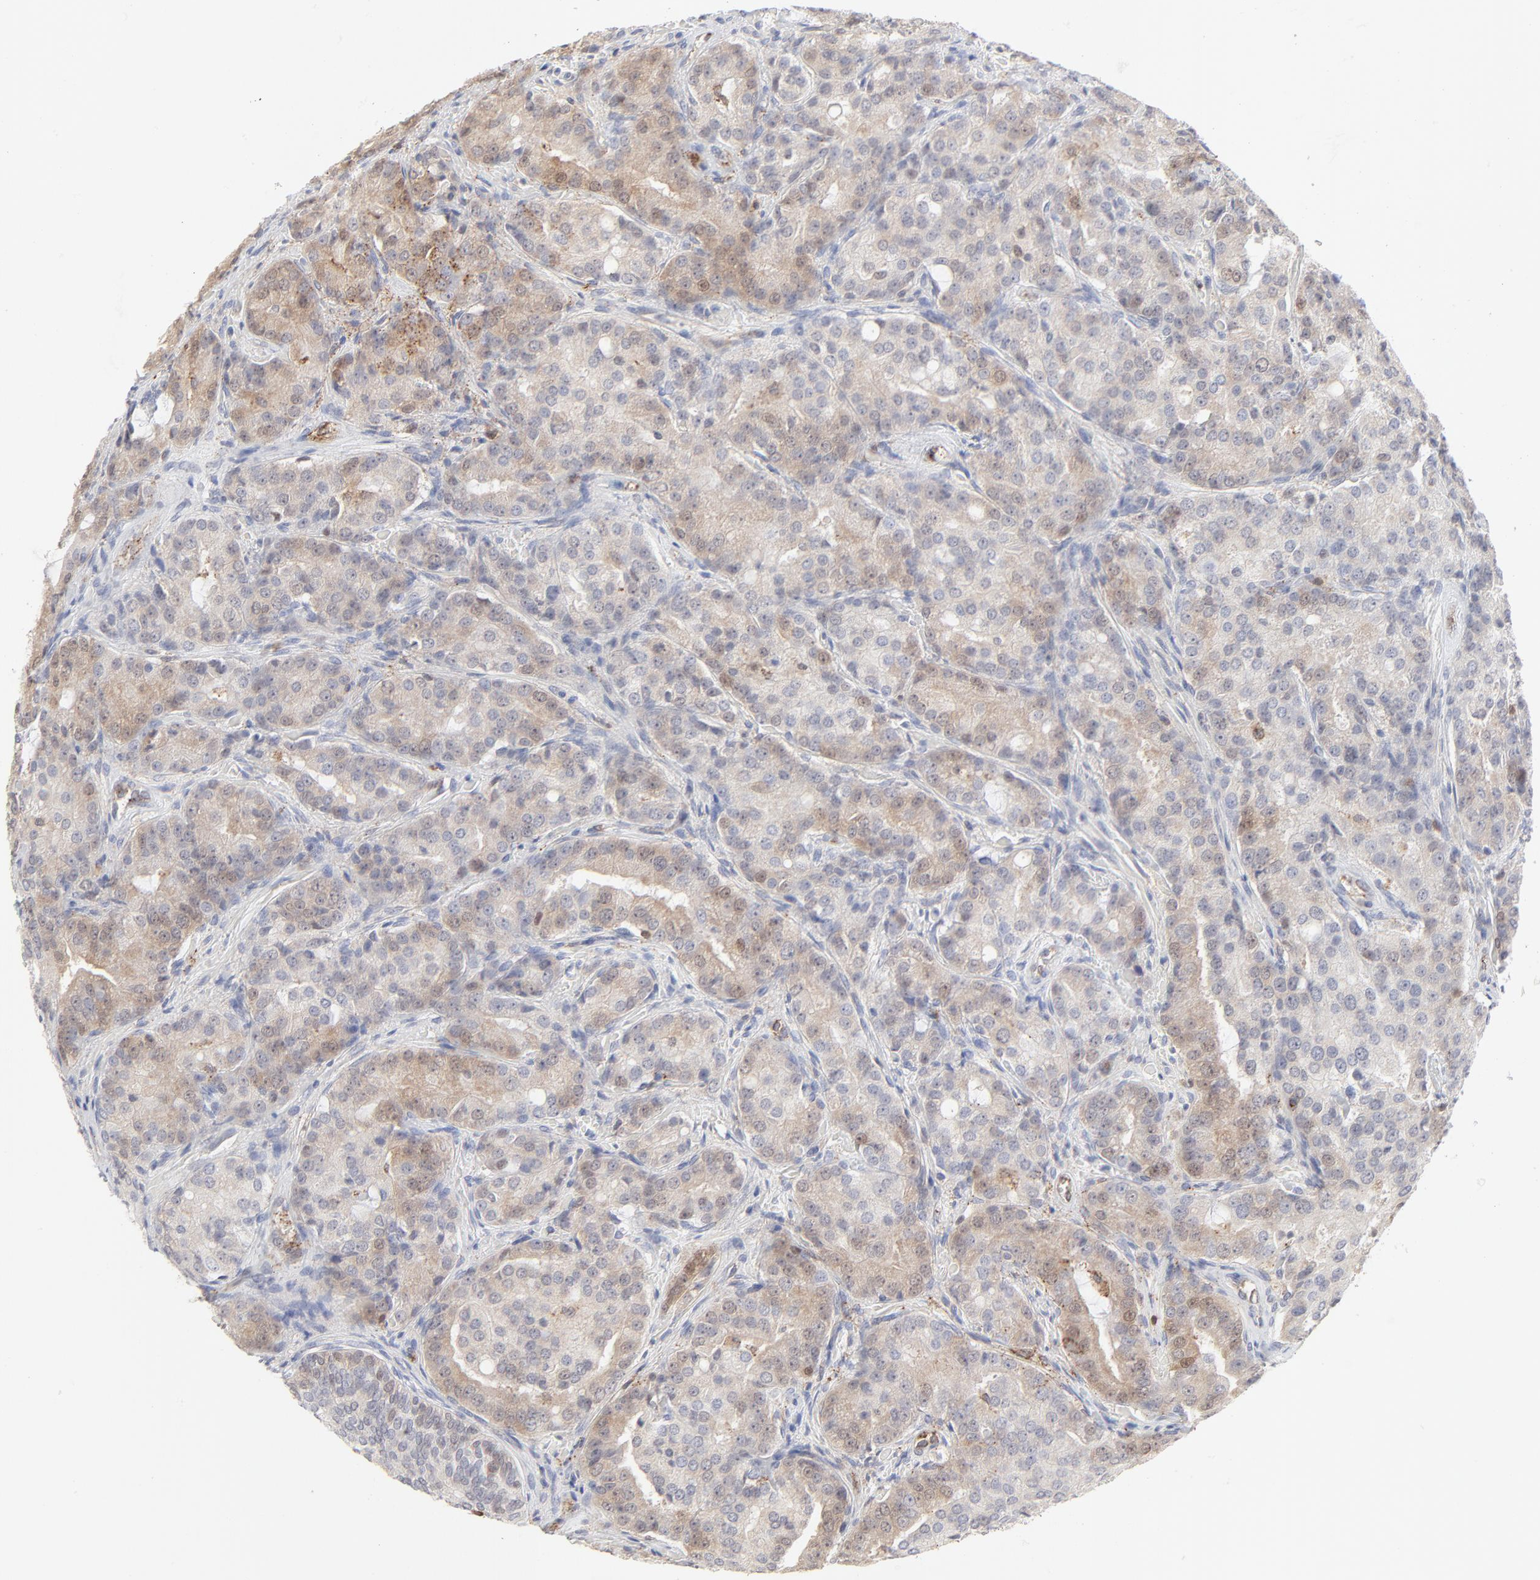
{"staining": {"intensity": "moderate", "quantity": "25%-75%", "location": "cytoplasmic/membranous"}, "tissue": "prostate cancer", "cell_type": "Tumor cells", "image_type": "cancer", "snomed": [{"axis": "morphology", "description": "Adenocarcinoma, High grade"}, {"axis": "topography", "description": "Prostate"}], "caption": "Prostate cancer stained with a brown dye shows moderate cytoplasmic/membranous positive positivity in about 25%-75% of tumor cells.", "gene": "CDK6", "patient": {"sex": "male", "age": 72}}